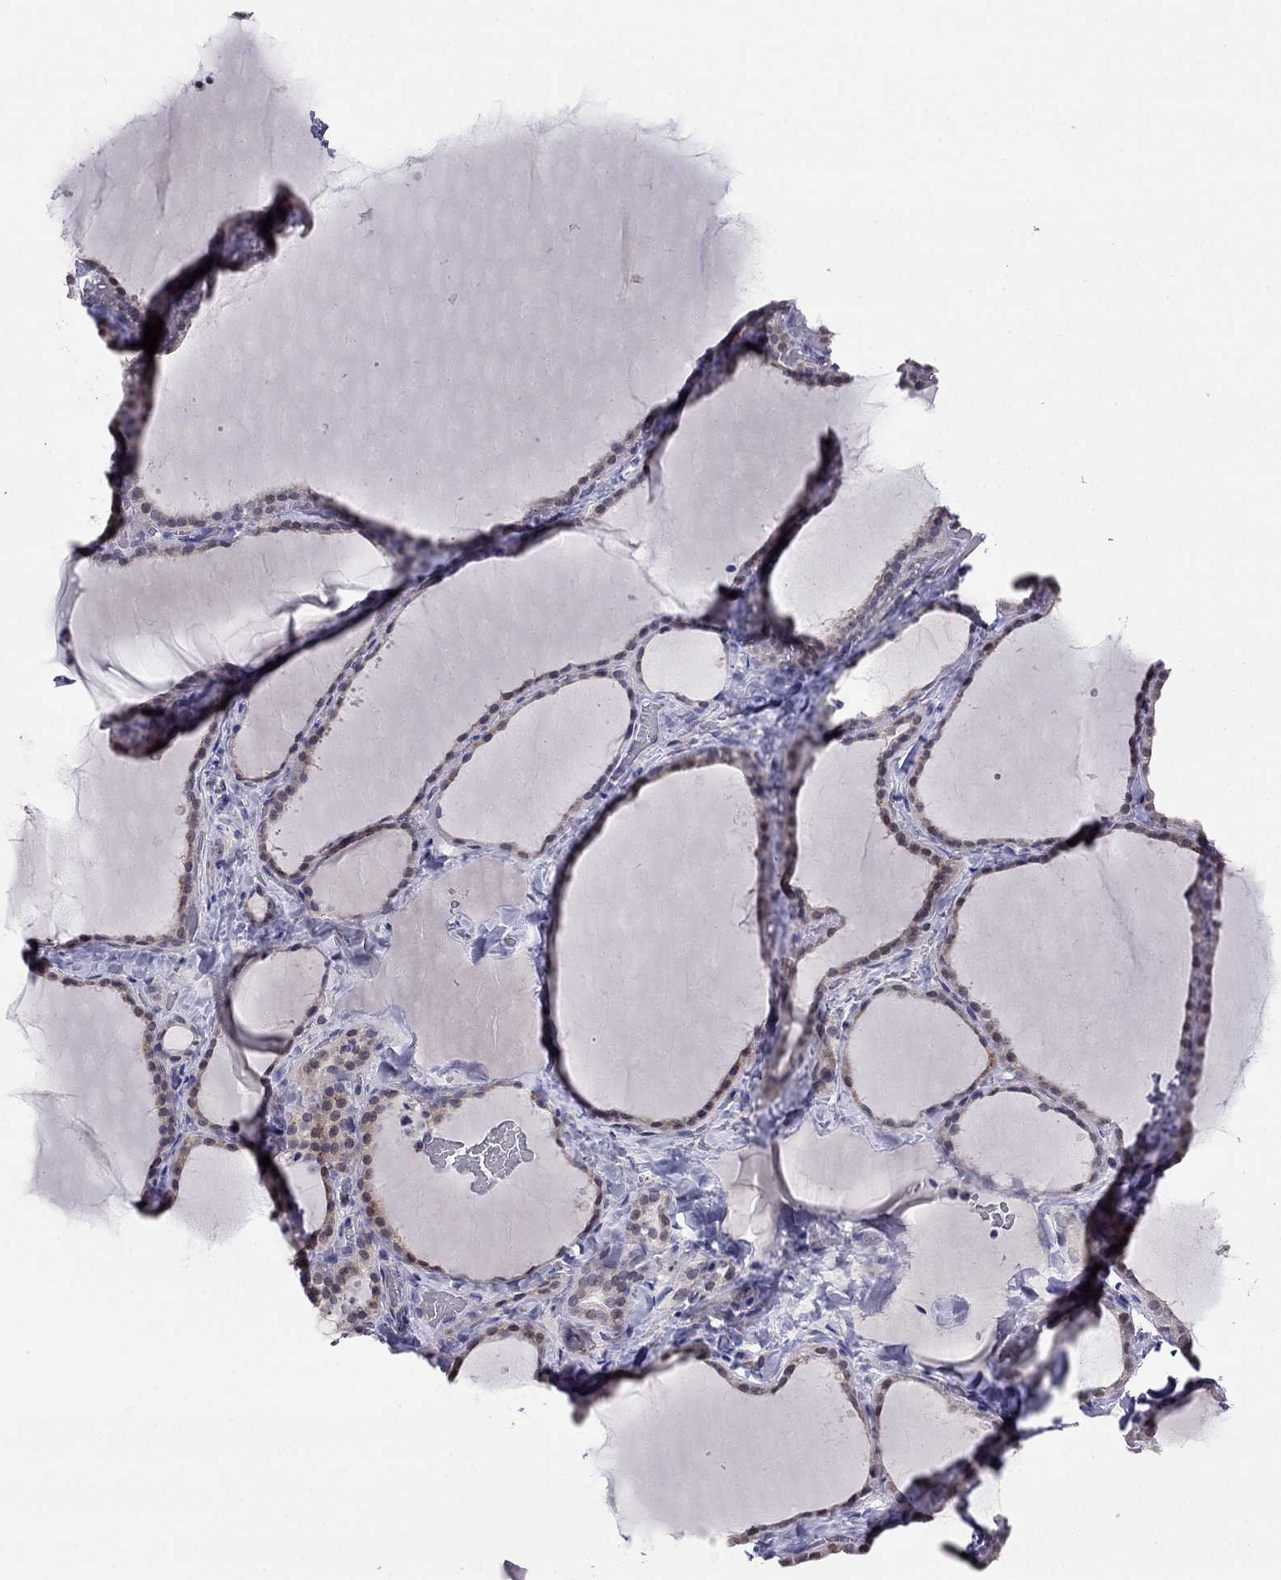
{"staining": {"intensity": "moderate", "quantity": "<25%", "location": "nuclear"}, "tissue": "thyroid gland", "cell_type": "Glandular cells", "image_type": "normal", "snomed": [{"axis": "morphology", "description": "Normal tissue, NOS"}, {"axis": "topography", "description": "Thyroid gland"}], "caption": "High-power microscopy captured an immunohistochemistry photomicrograph of normal thyroid gland, revealing moderate nuclear expression in approximately <25% of glandular cells. The staining is performed using DAB brown chromogen to label protein expression. The nuclei are counter-stained blue using hematoxylin.", "gene": "LRRC39", "patient": {"sex": "female", "age": 22}}